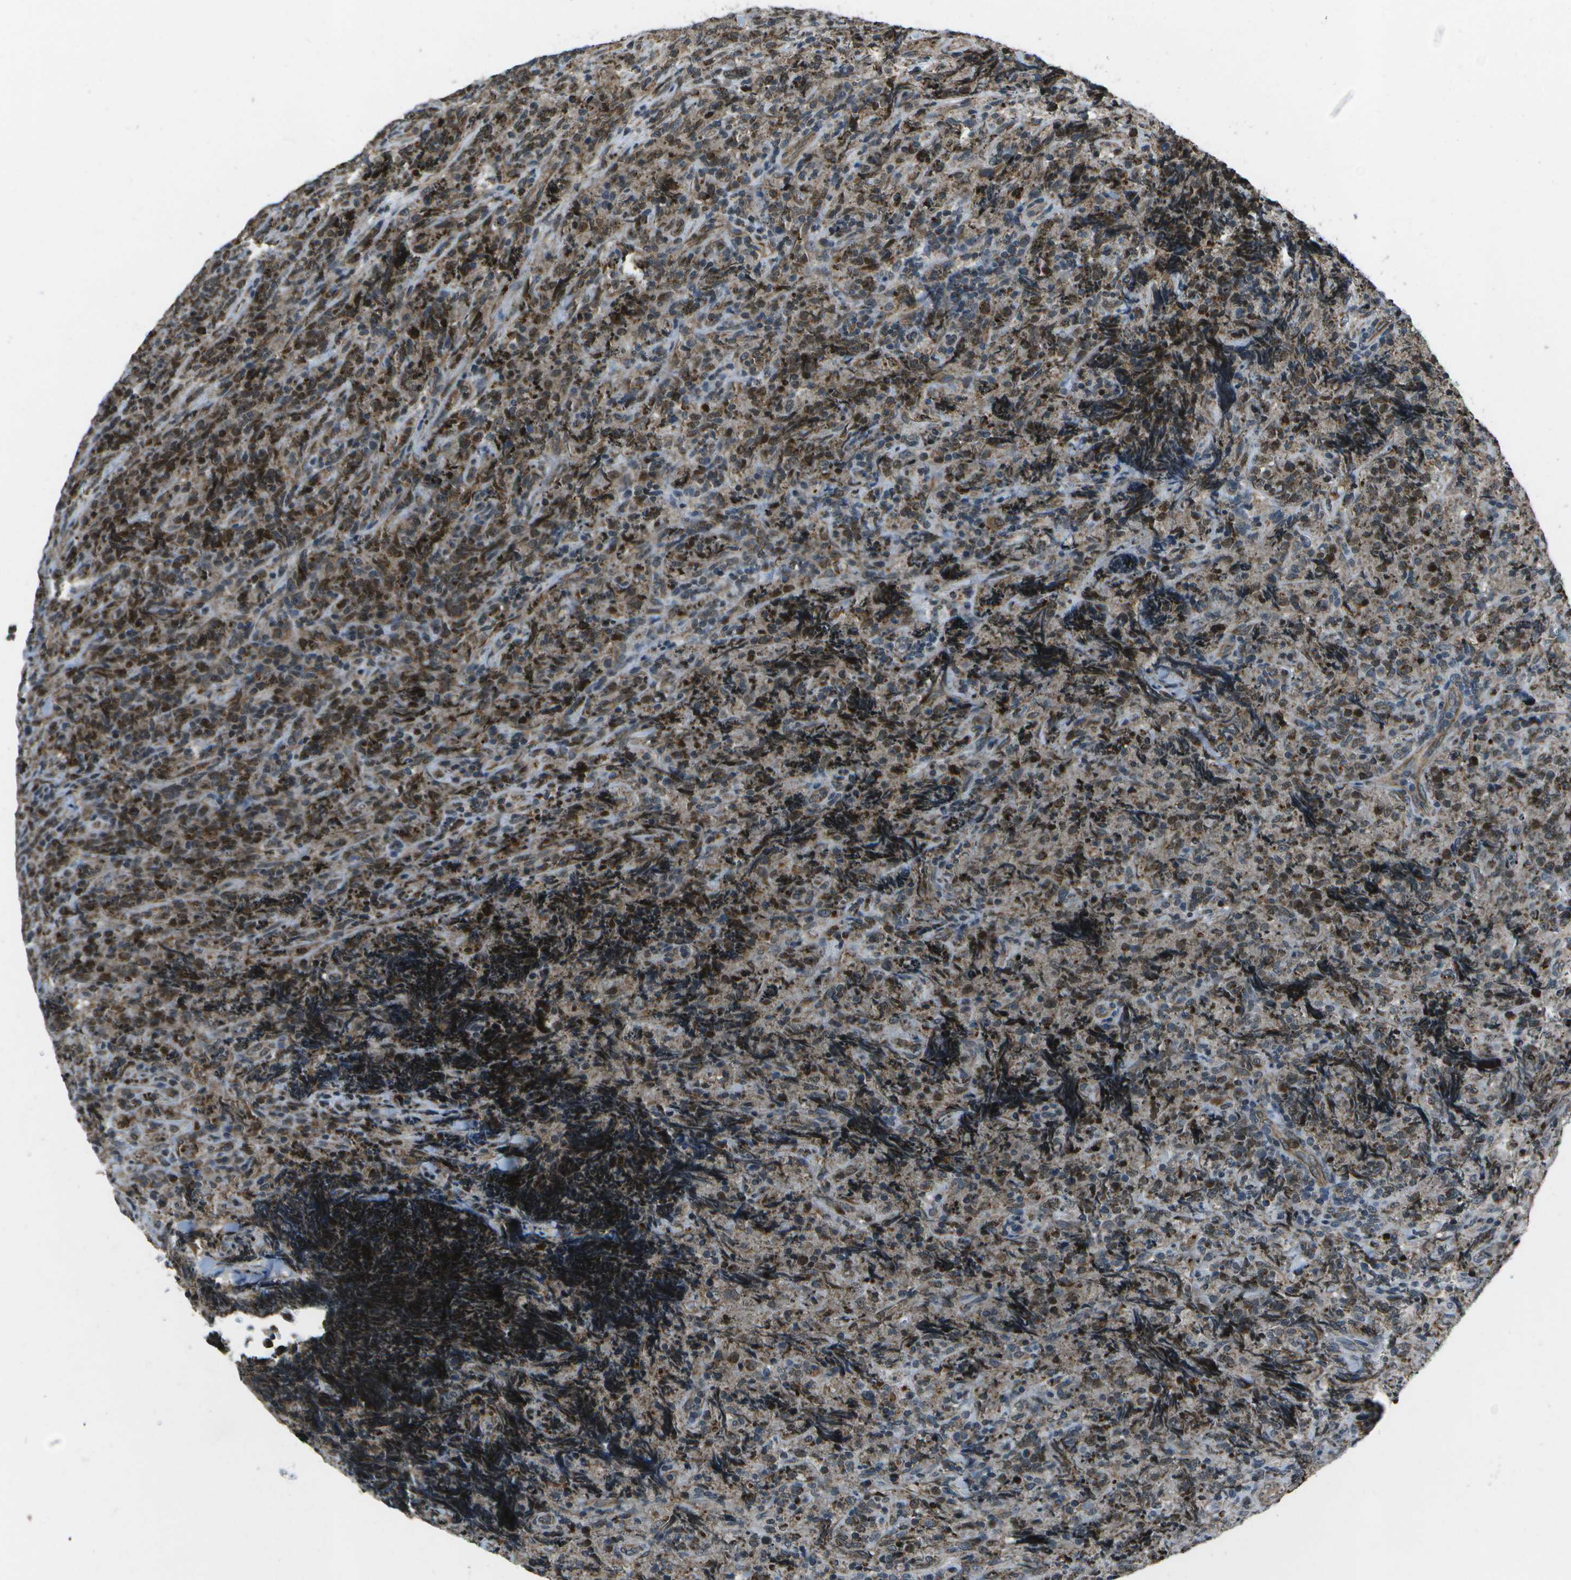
{"staining": {"intensity": "moderate", "quantity": "<25%", "location": "cytoplasmic/membranous,nuclear"}, "tissue": "lymphoma", "cell_type": "Tumor cells", "image_type": "cancer", "snomed": [{"axis": "morphology", "description": "Malignant lymphoma, non-Hodgkin's type, High grade"}, {"axis": "topography", "description": "Tonsil"}], "caption": "Immunohistochemical staining of malignant lymphoma, non-Hodgkin's type (high-grade) displays low levels of moderate cytoplasmic/membranous and nuclear positivity in about <25% of tumor cells. (DAB (3,3'-diaminobenzidine) = brown stain, brightfield microscopy at high magnification).", "gene": "EIF2AK1", "patient": {"sex": "female", "age": 36}}